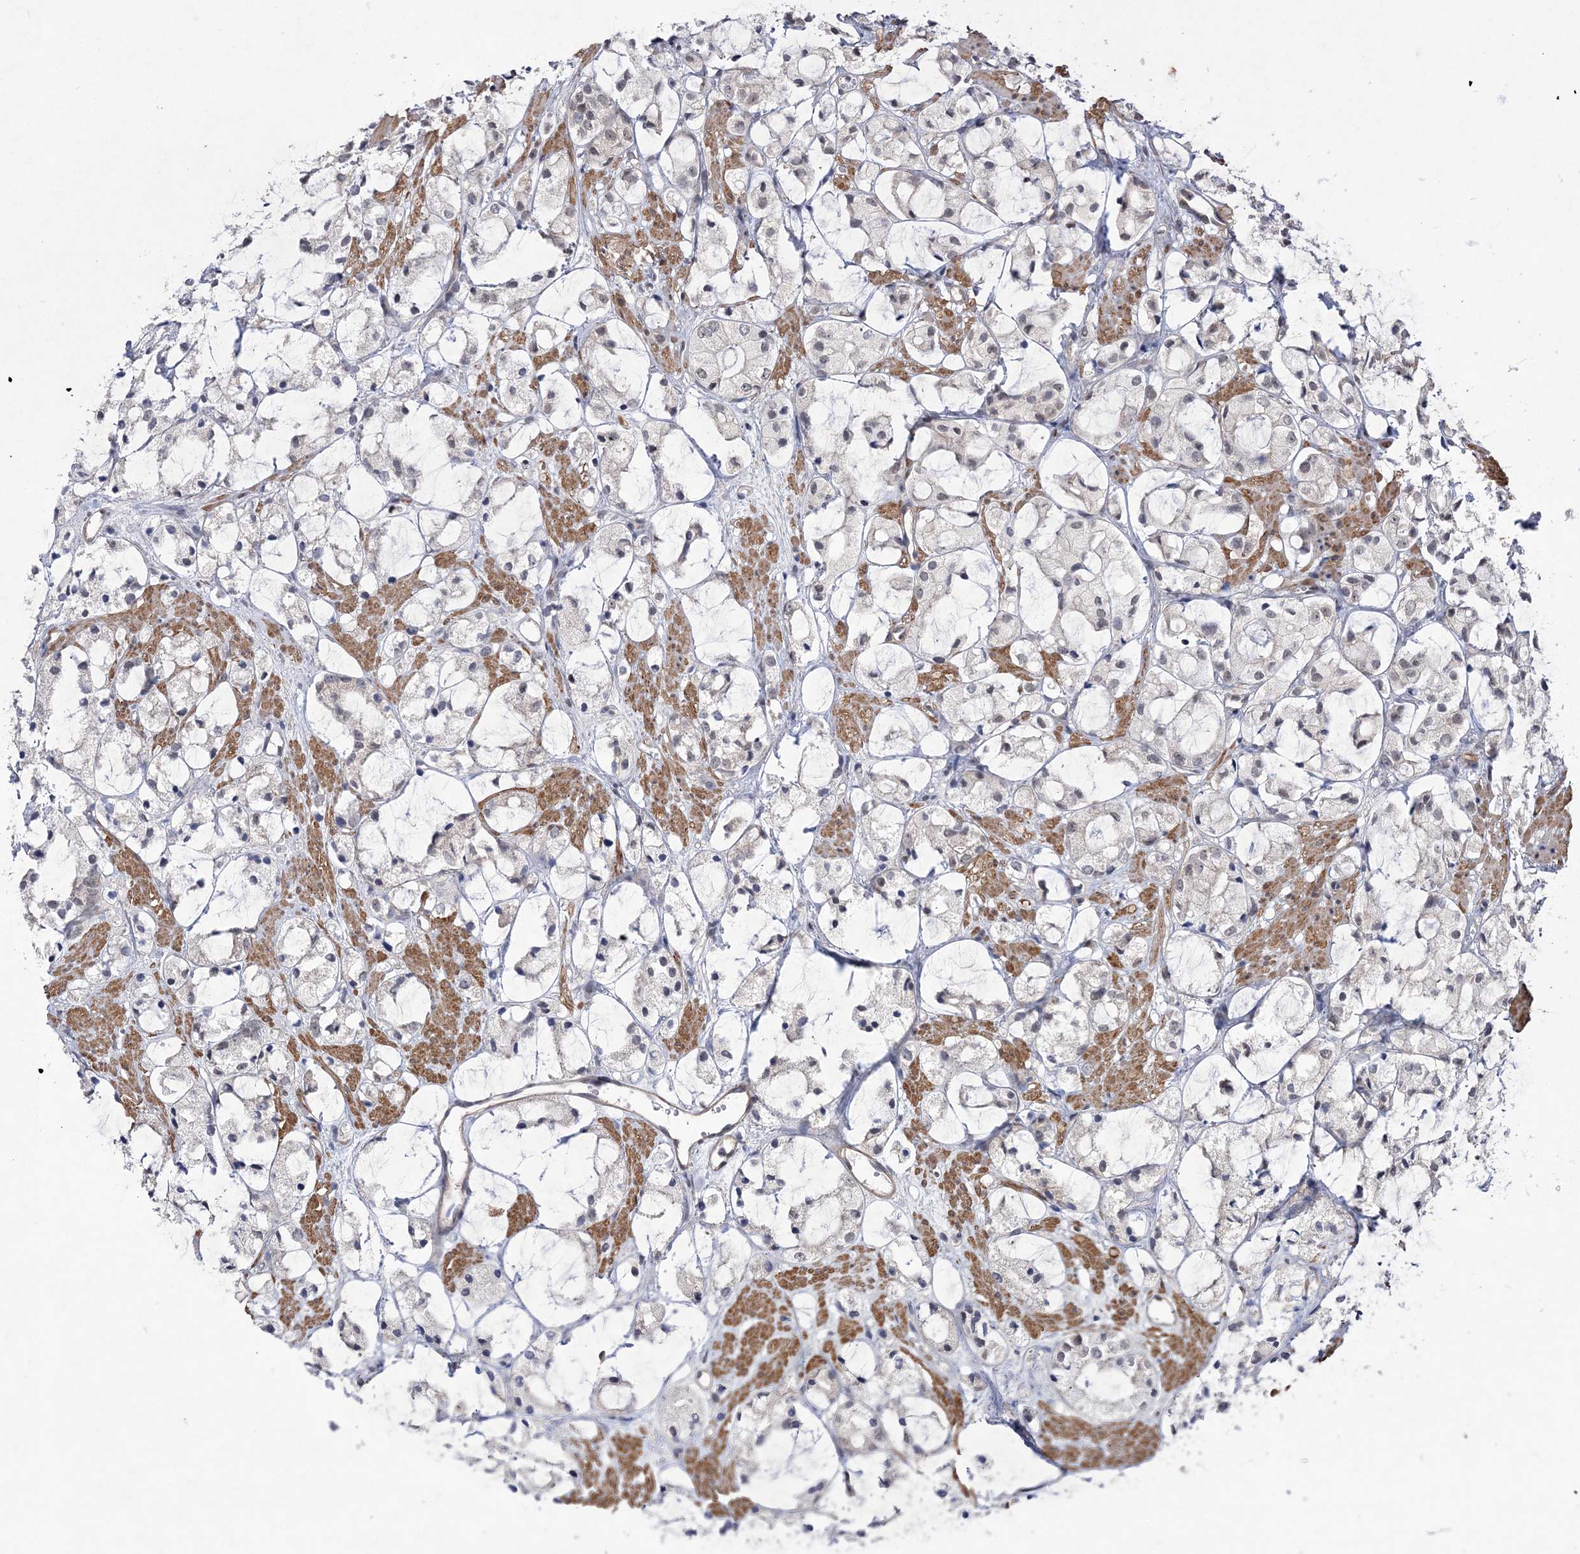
{"staining": {"intensity": "negative", "quantity": "none", "location": "none"}, "tissue": "prostate cancer", "cell_type": "Tumor cells", "image_type": "cancer", "snomed": [{"axis": "morphology", "description": "Adenocarcinoma, High grade"}, {"axis": "topography", "description": "Prostate"}], "caption": "Tumor cells are negative for brown protein staining in high-grade adenocarcinoma (prostate).", "gene": "BOD1L1", "patient": {"sex": "male", "age": 85}}